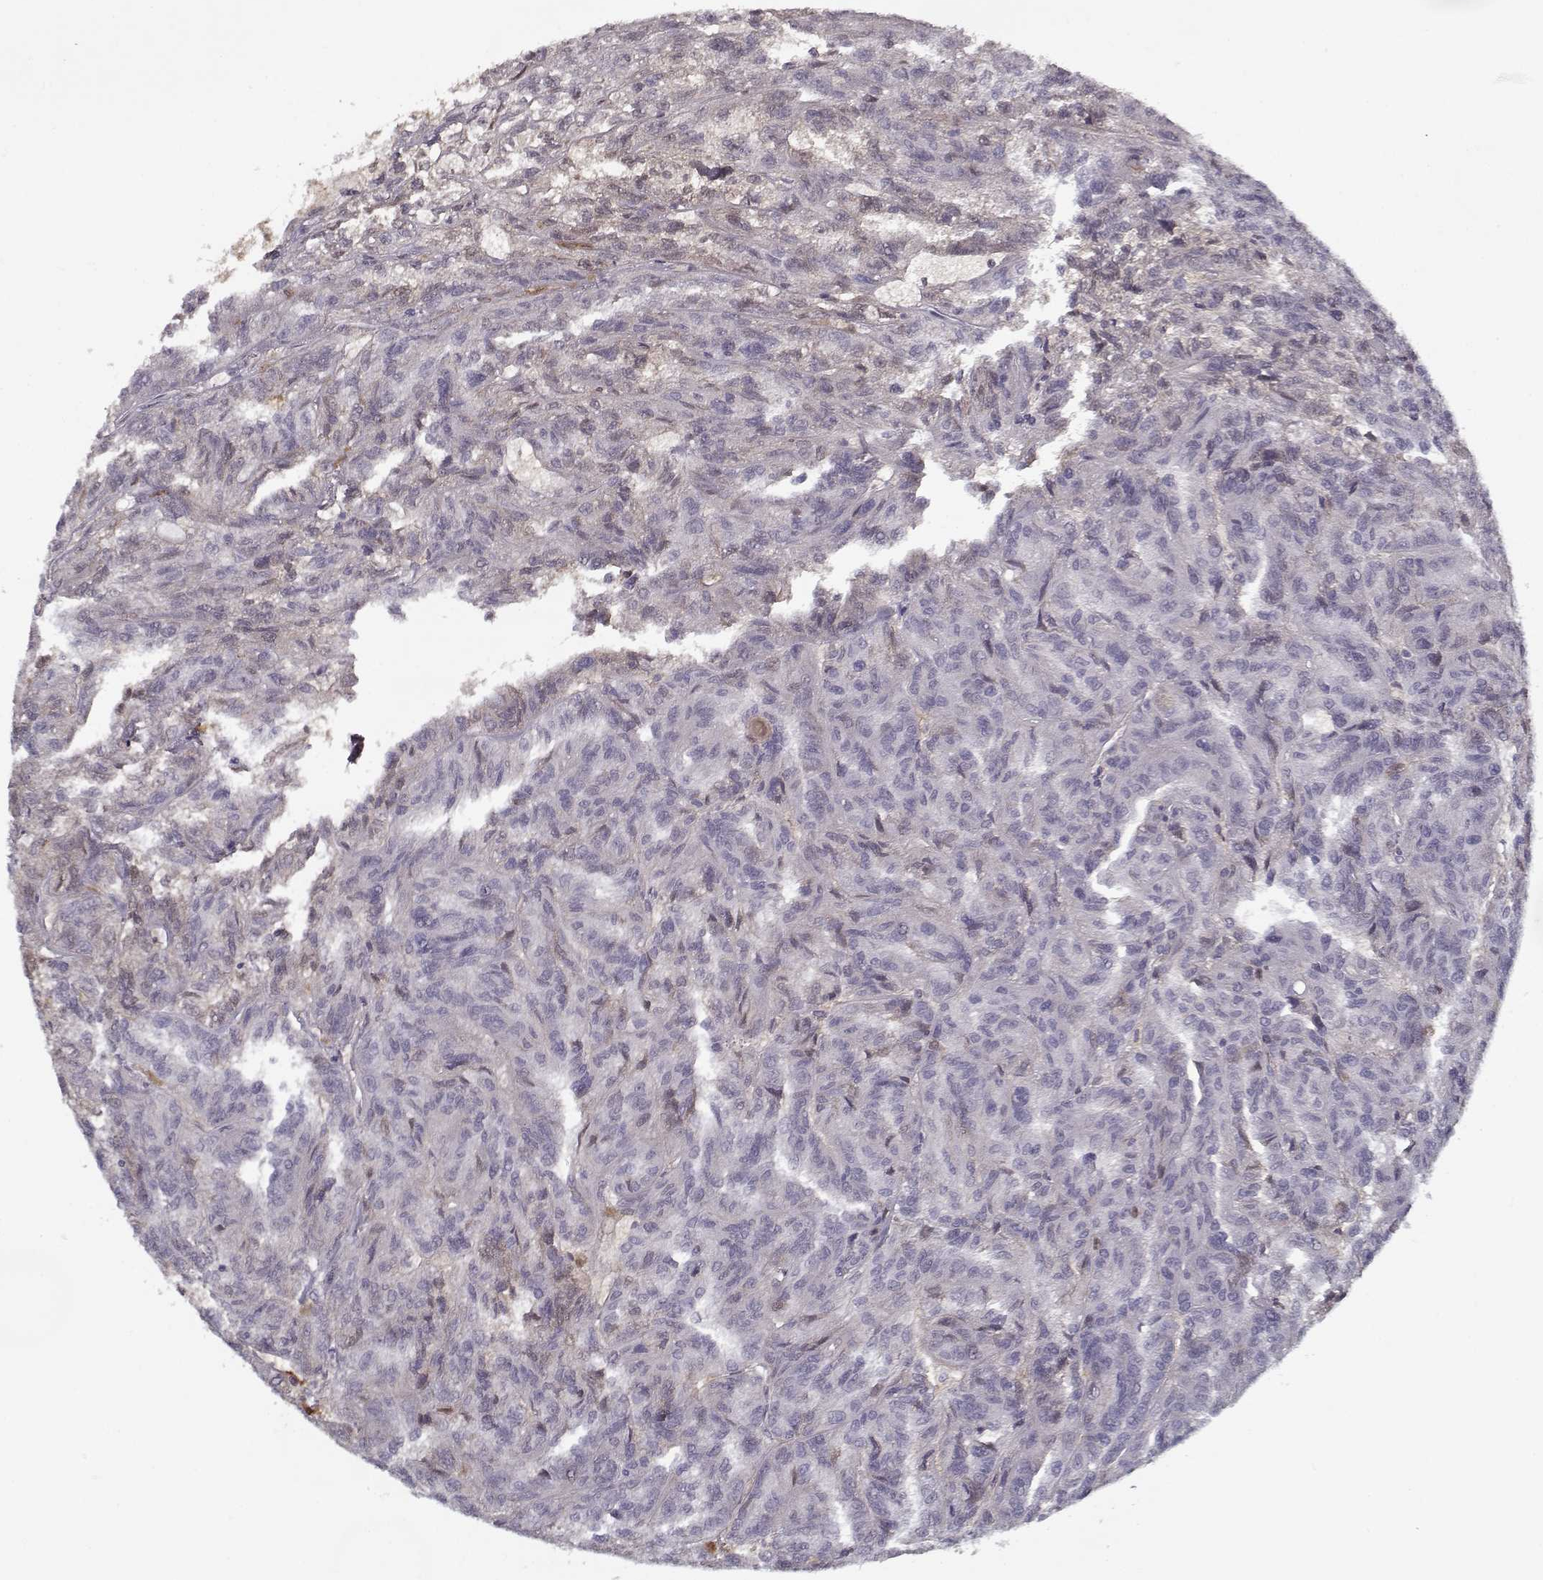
{"staining": {"intensity": "negative", "quantity": "none", "location": "none"}, "tissue": "renal cancer", "cell_type": "Tumor cells", "image_type": "cancer", "snomed": [{"axis": "morphology", "description": "Adenocarcinoma, NOS"}, {"axis": "topography", "description": "Kidney"}], "caption": "Immunohistochemical staining of adenocarcinoma (renal) displays no significant positivity in tumor cells.", "gene": "AFM", "patient": {"sex": "male", "age": 79}}